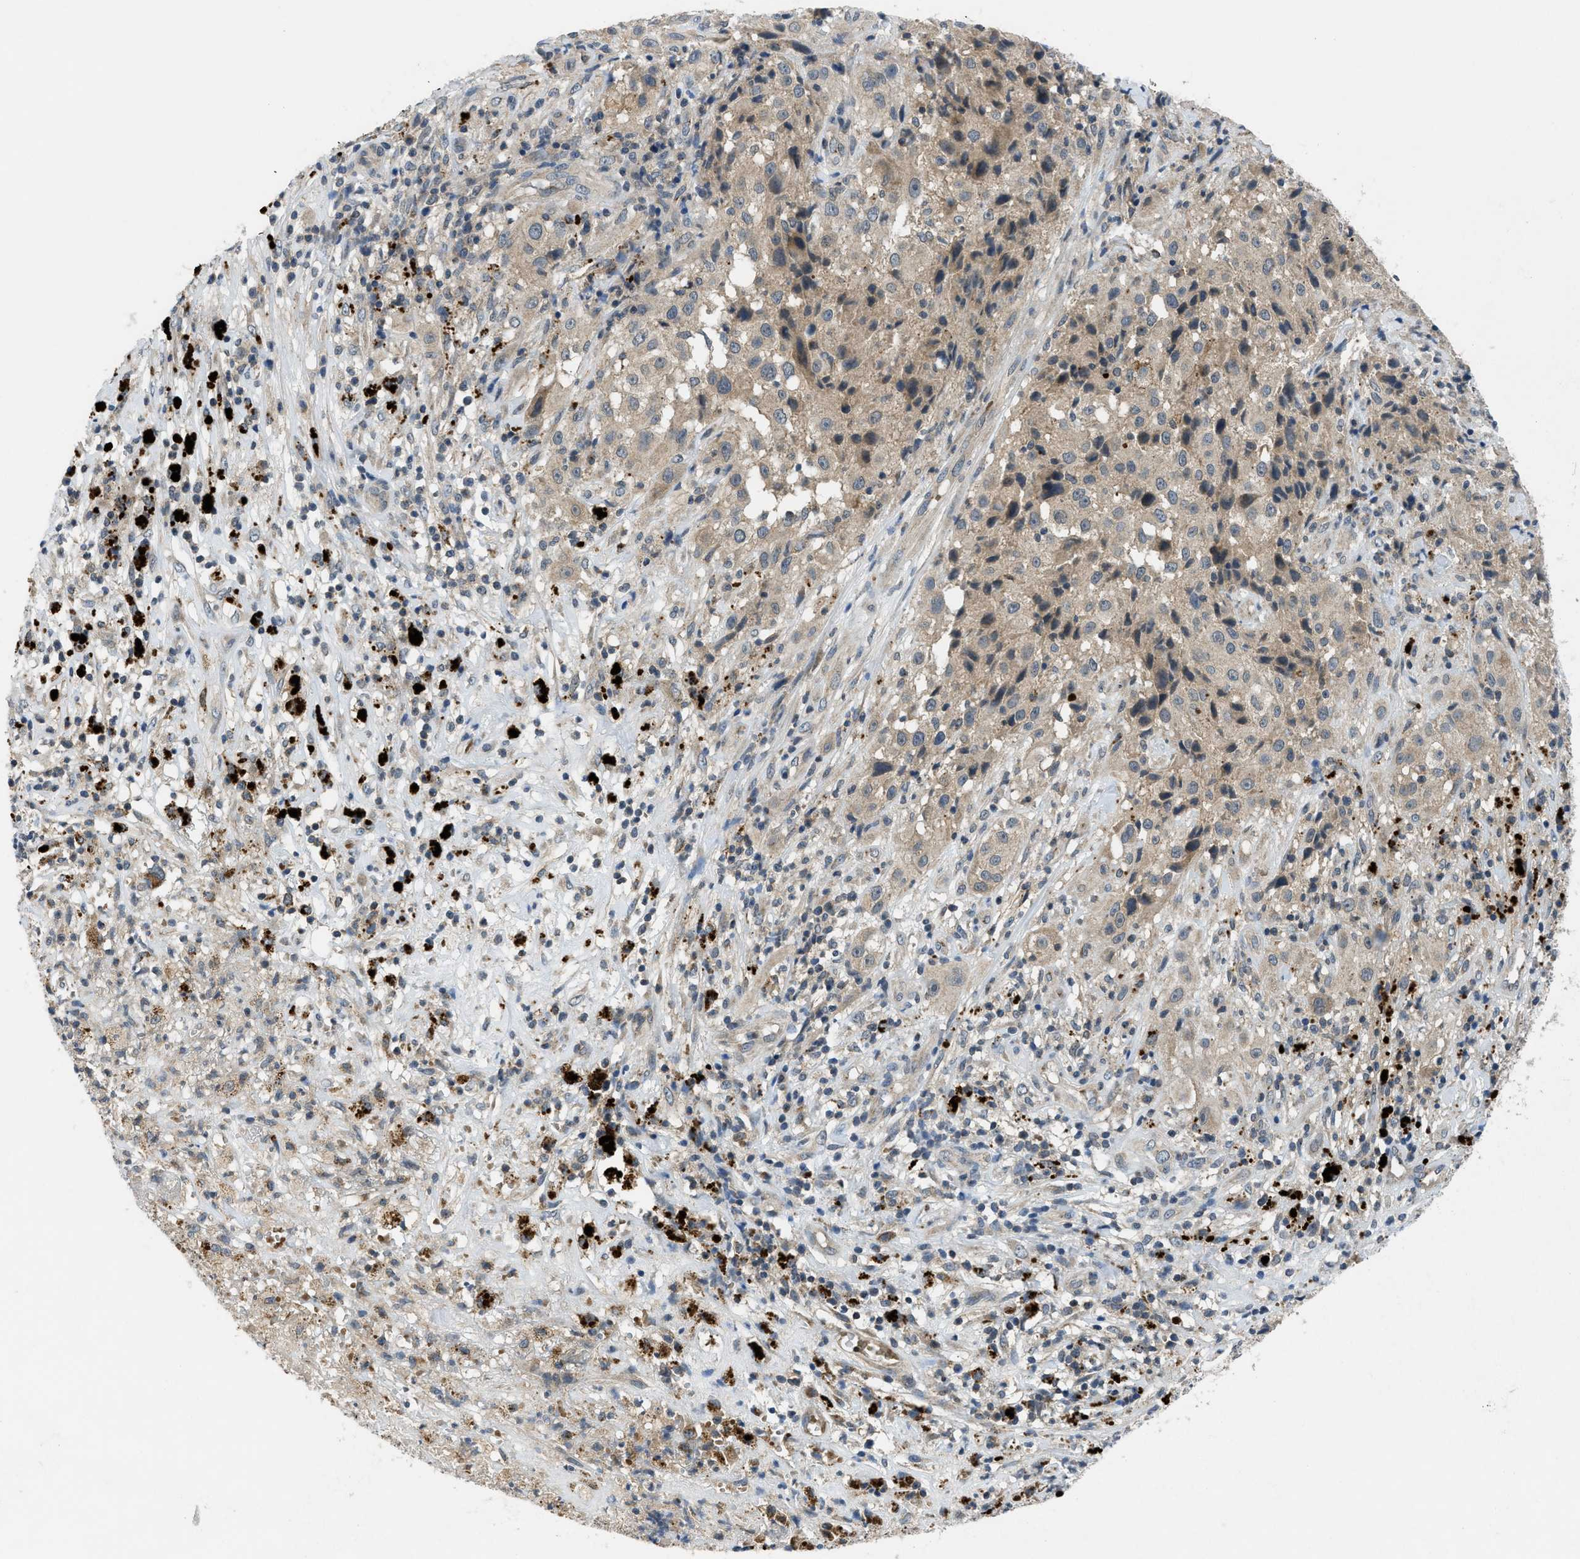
{"staining": {"intensity": "weak", "quantity": ">75%", "location": "cytoplasmic/membranous"}, "tissue": "melanoma", "cell_type": "Tumor cells", "image_type": "cancer", "snomed": [{"axis": "morphology", "description": "Necrosis, NOS"}, {"axis": "morphology", "description": "Malignant melanoma, NOS"}, {"axis": "topography", "description": "Skin"}], "caption": "Protein staining reveals weak cytoplasmic/membranous staining in approximately >75% of tumor cells in melanoma. The staining is performed using DAB brown chromogen to label protein expression. The nuclei are counter-stained blue using hematoxylin.", "gene": "PDE7A", "patient": {"sex": "female", "age": 87}}